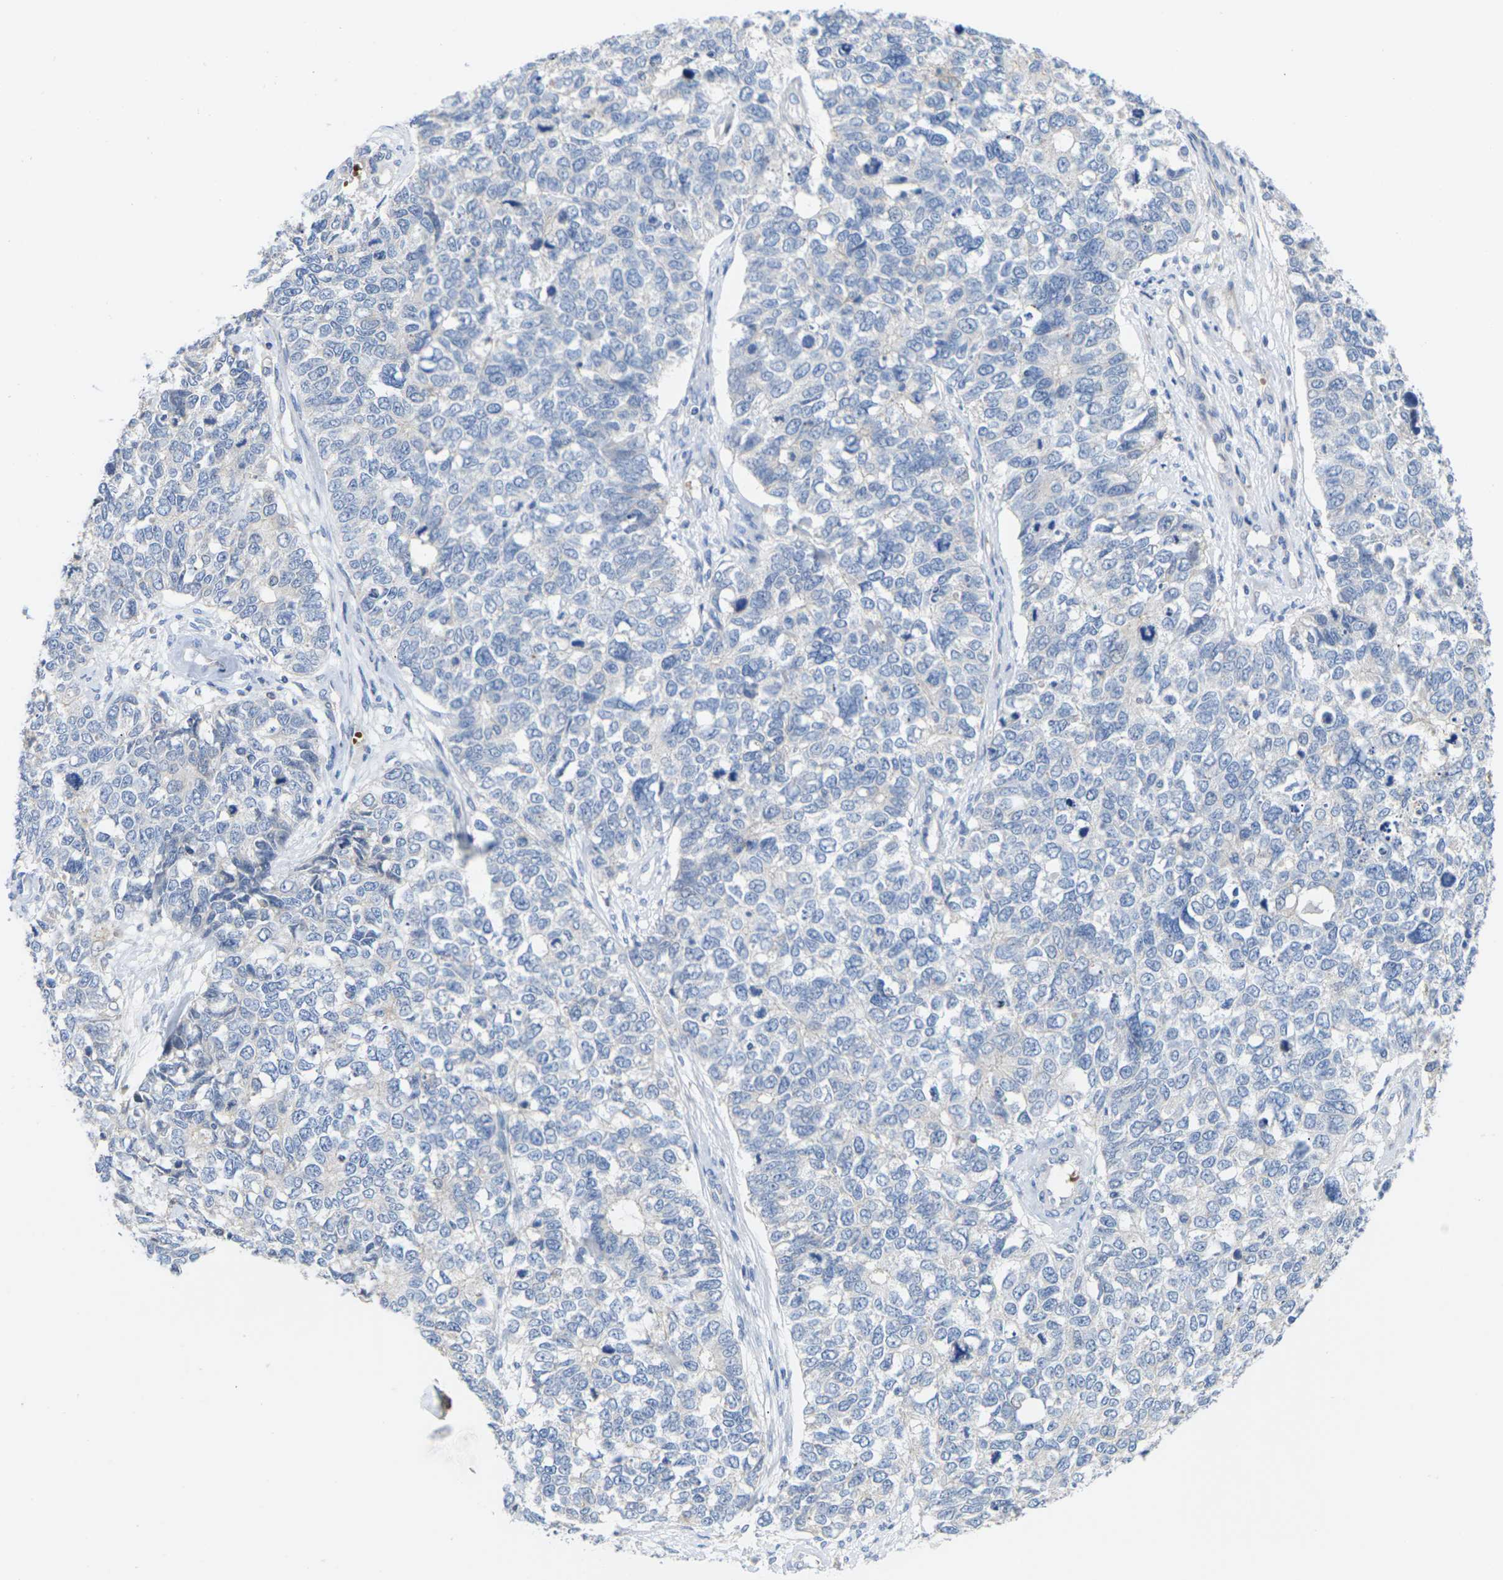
{"staining": {"intensity": "negative", "quantity": "none", "location": "none"}, "tissue": "cervical cancer", "cell_type": "Tumor cells", "image_type": "cancer", "snomed": [{"axis": "morphology", "description": "Squamous cell carcinoma, NOS"}, {"axis": "topography", "description": "Cervix"}], "caption": "Tumor cells show no significant protein positivity in cervical squamous cell carcinoma.", "gene": "TMCO4", "patient": {"sex": "female", "age": 63}}